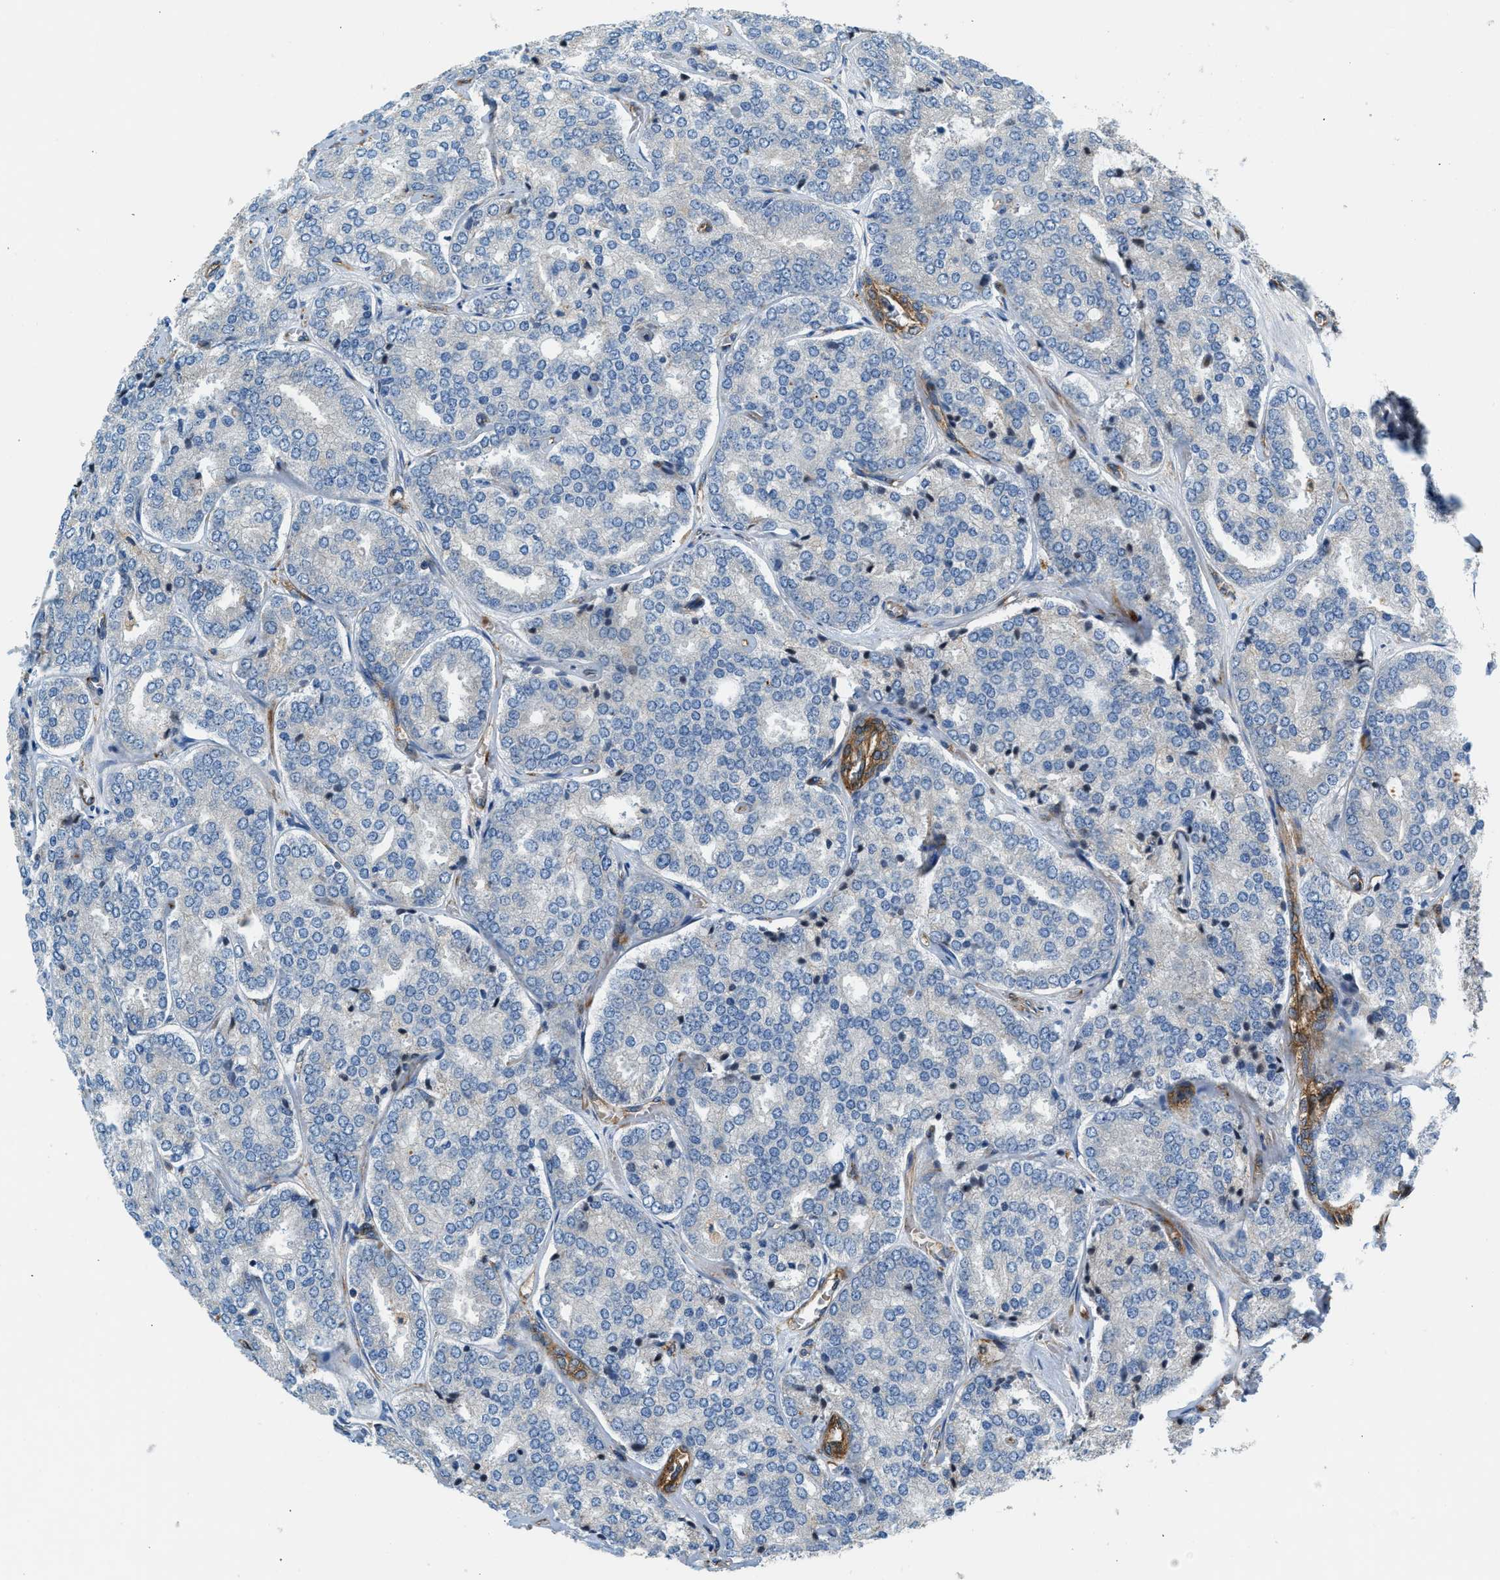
{"staining": {"intensity": "weak", "quantity": "25%-75%", "location": "cytoplasmic/membranous"}, "tissue": "prostate cancer", "cell_type": "Tumor cells", "image_type": "cancer", "snomed": [{"axis": "morphology", "description": "Adenocarcinoma, High grade"}, {"axis": "topography", "description": "Prostate"}], "caption": "This image exhibits IHC staining of human prostate cancer, with low weak cytoplasmic/membranous positivity in approximately 25%-75% of tumor cells.", "gene": "HIP1", "patient": {"sex": "male", "age": 65}}